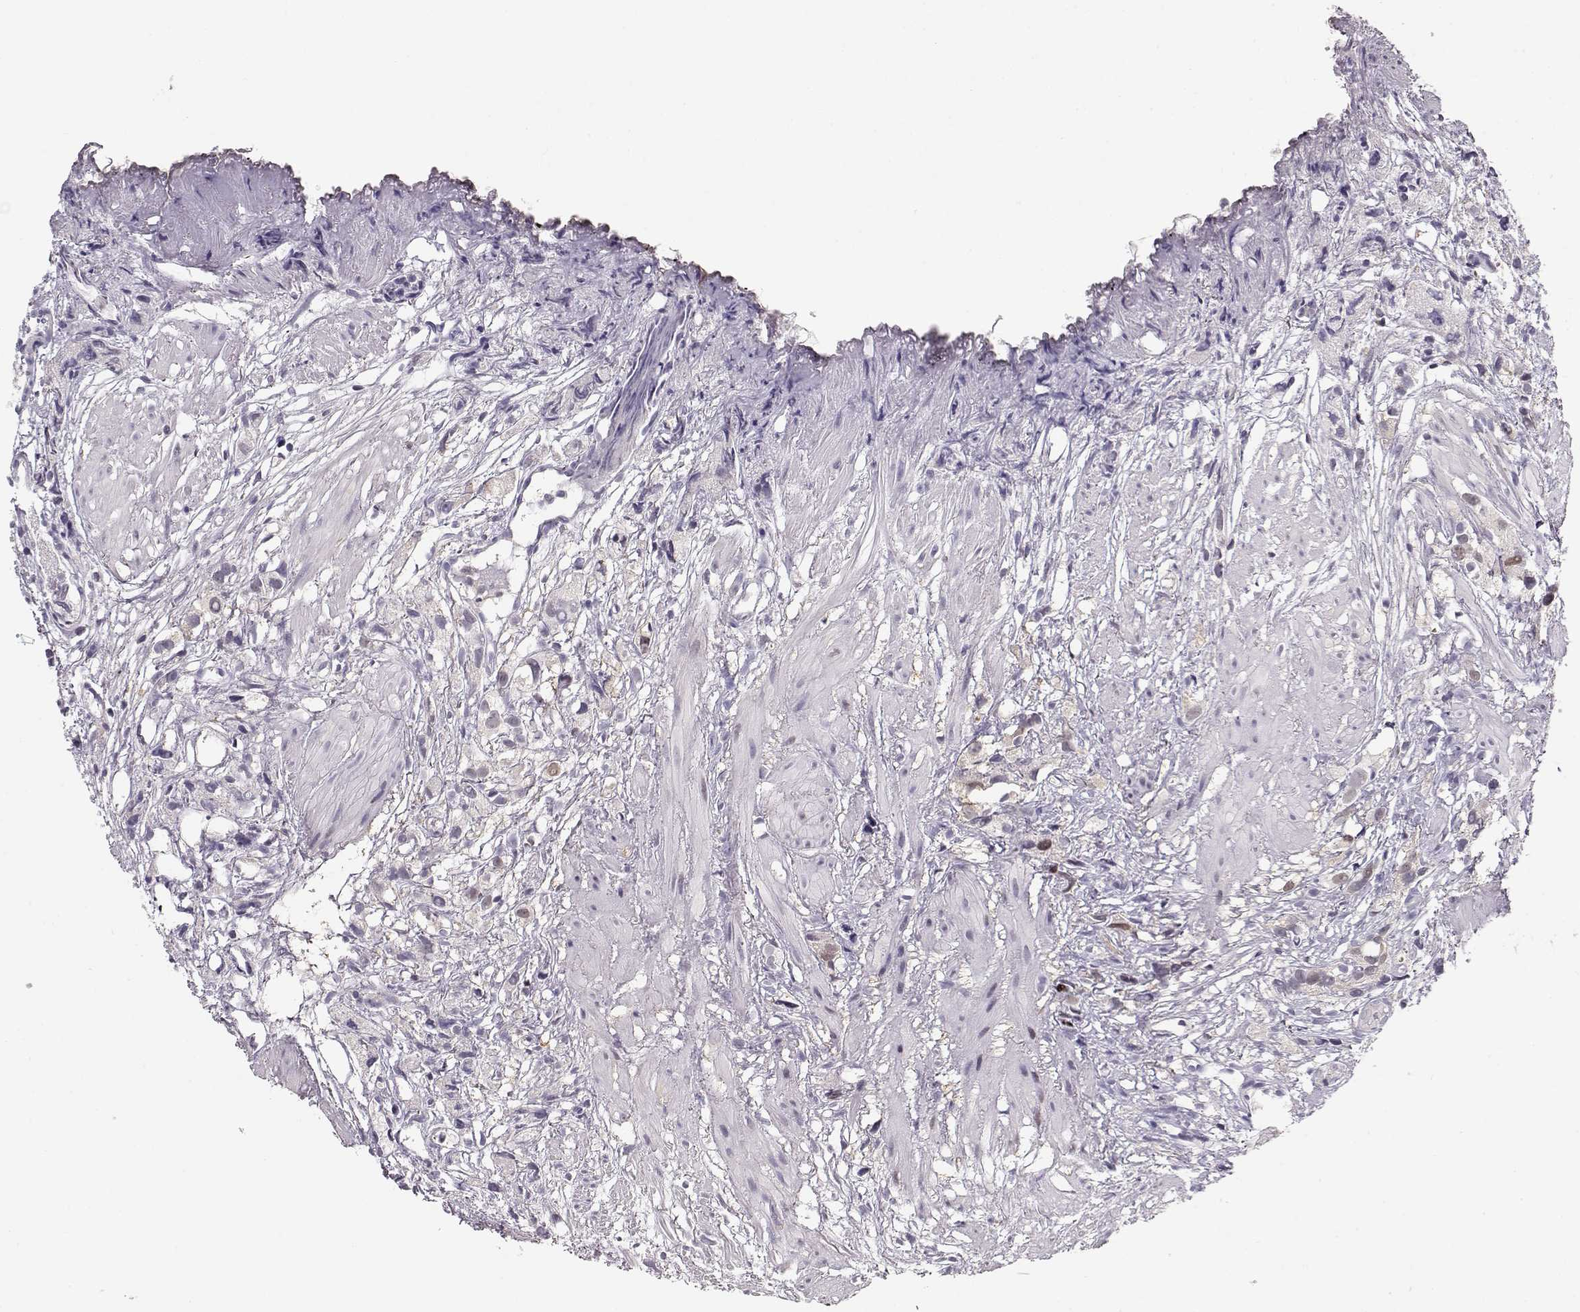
{"staining": {"intensity": "negative", "quantity": "none", "location": "none"}, "tissue": "prostate cancer", "cell_type": "Tumor cells", "image_type": "cancer", "snomed": [{"axis": "morphology", "description": "Adenocarcinoma, High grade"}, {"axis": "topography", "description": "Prostate"}], "caption": "Immunohistochemical staining of high-grade adenocarcinoma (prostate) displays no significant positivity in tumor cells.", "gene": "TEPP", "patient": {"sex": "male", "age": 68}}